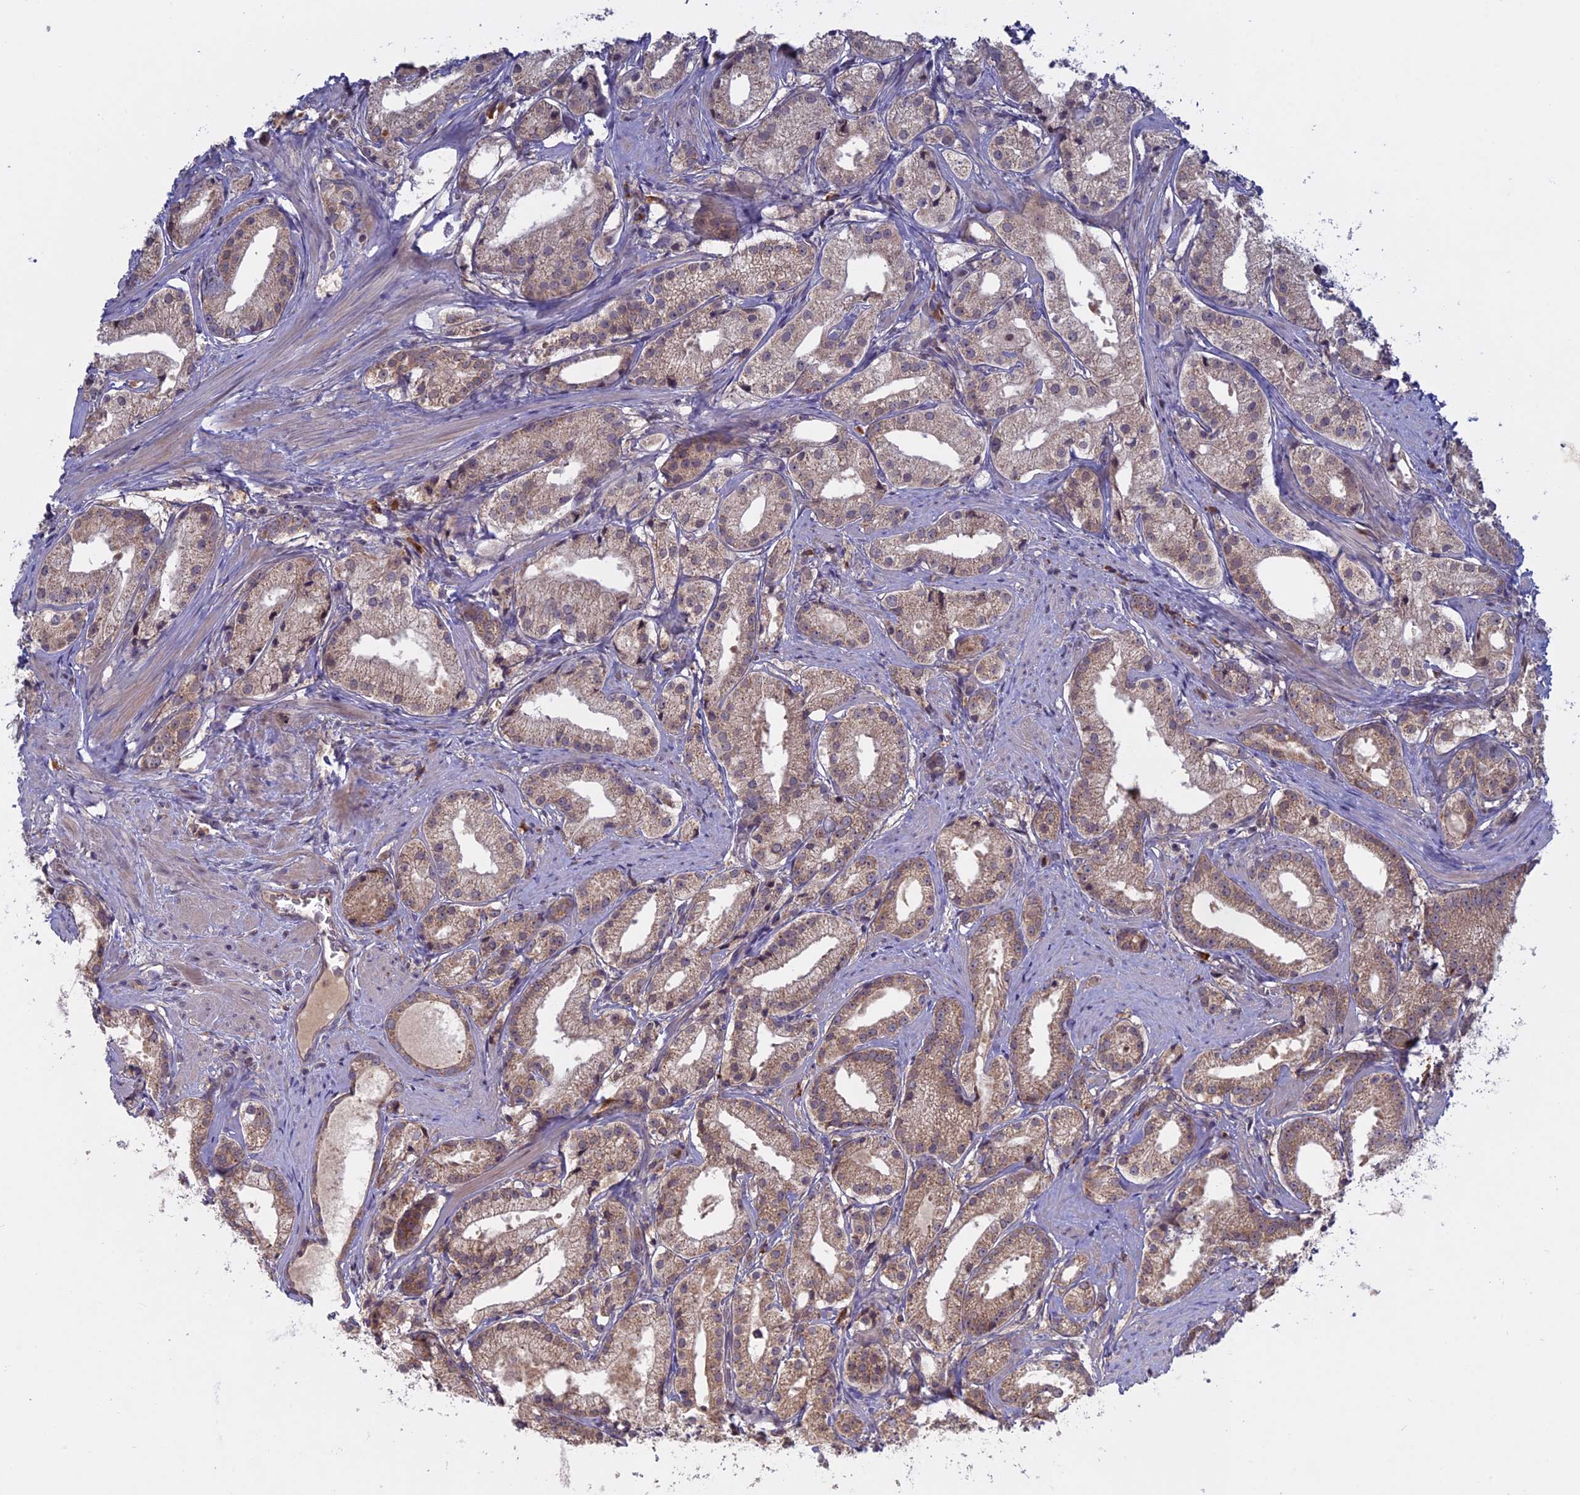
{"staining": {"intensity": "weak", "quantity": ">75%", "location": "cytoplasmic/membranous"}, "tissue": "prostate cancer", "cell_type": "Tumor cells", "image_type": "cancer", "snomed": [{"axis": "morphology", "description": "Adenocarcinoma, Low grade"}, {"axis": "topography", "description": "Prostate"}], "caption": "Tumor cells show low levels of weak cytoplasmic/membranous staining in about >75% of cells in human prostate cancer (adenocarcinoma (low-grade)).", "gene": "TMEM208", "patient": {"sex": "male", "age": 57}}